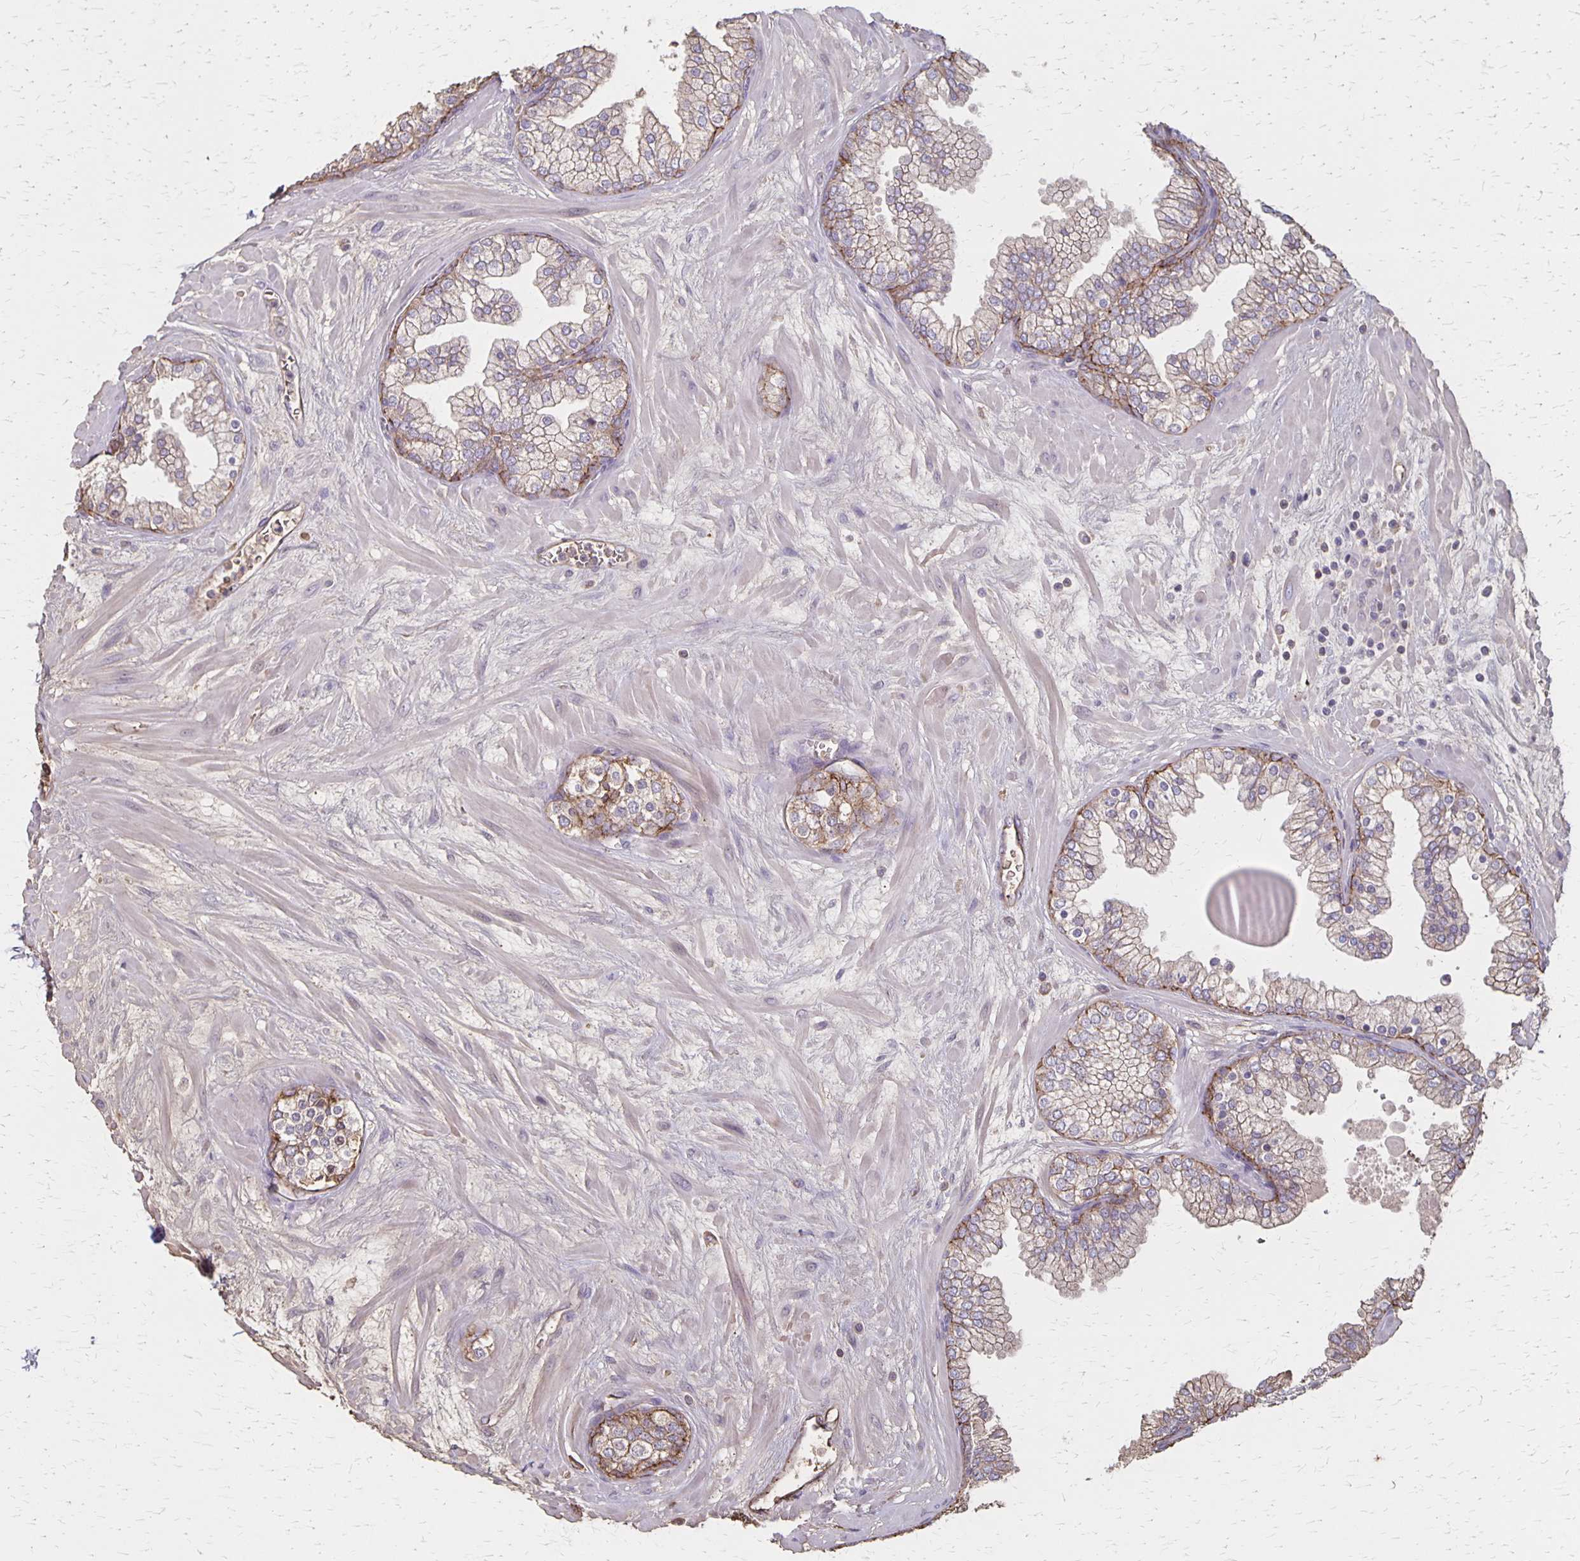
{"staining": {"intensity": "moderate", "quantity": "<25%", "location": "cytoplasmic/membranous"}, "tissue": "prostate", "cell_type": "Glandular cells", "image_type": "normal", "snomed": [{"axis": "morphology", "description": "Normal tissue, NOS"}, {"axis": "topography", "description": "Prostate"}, {"axis": "topography", "description": "Peripheral nerve tissue"}], "caption": "A low amount of moderate cytoplasmic/membranous staining is identified in about <25% of glandular cells in unremarkable prostate.", "gene": "PROM2", "patient": {"sex": "male", "age": 61}}